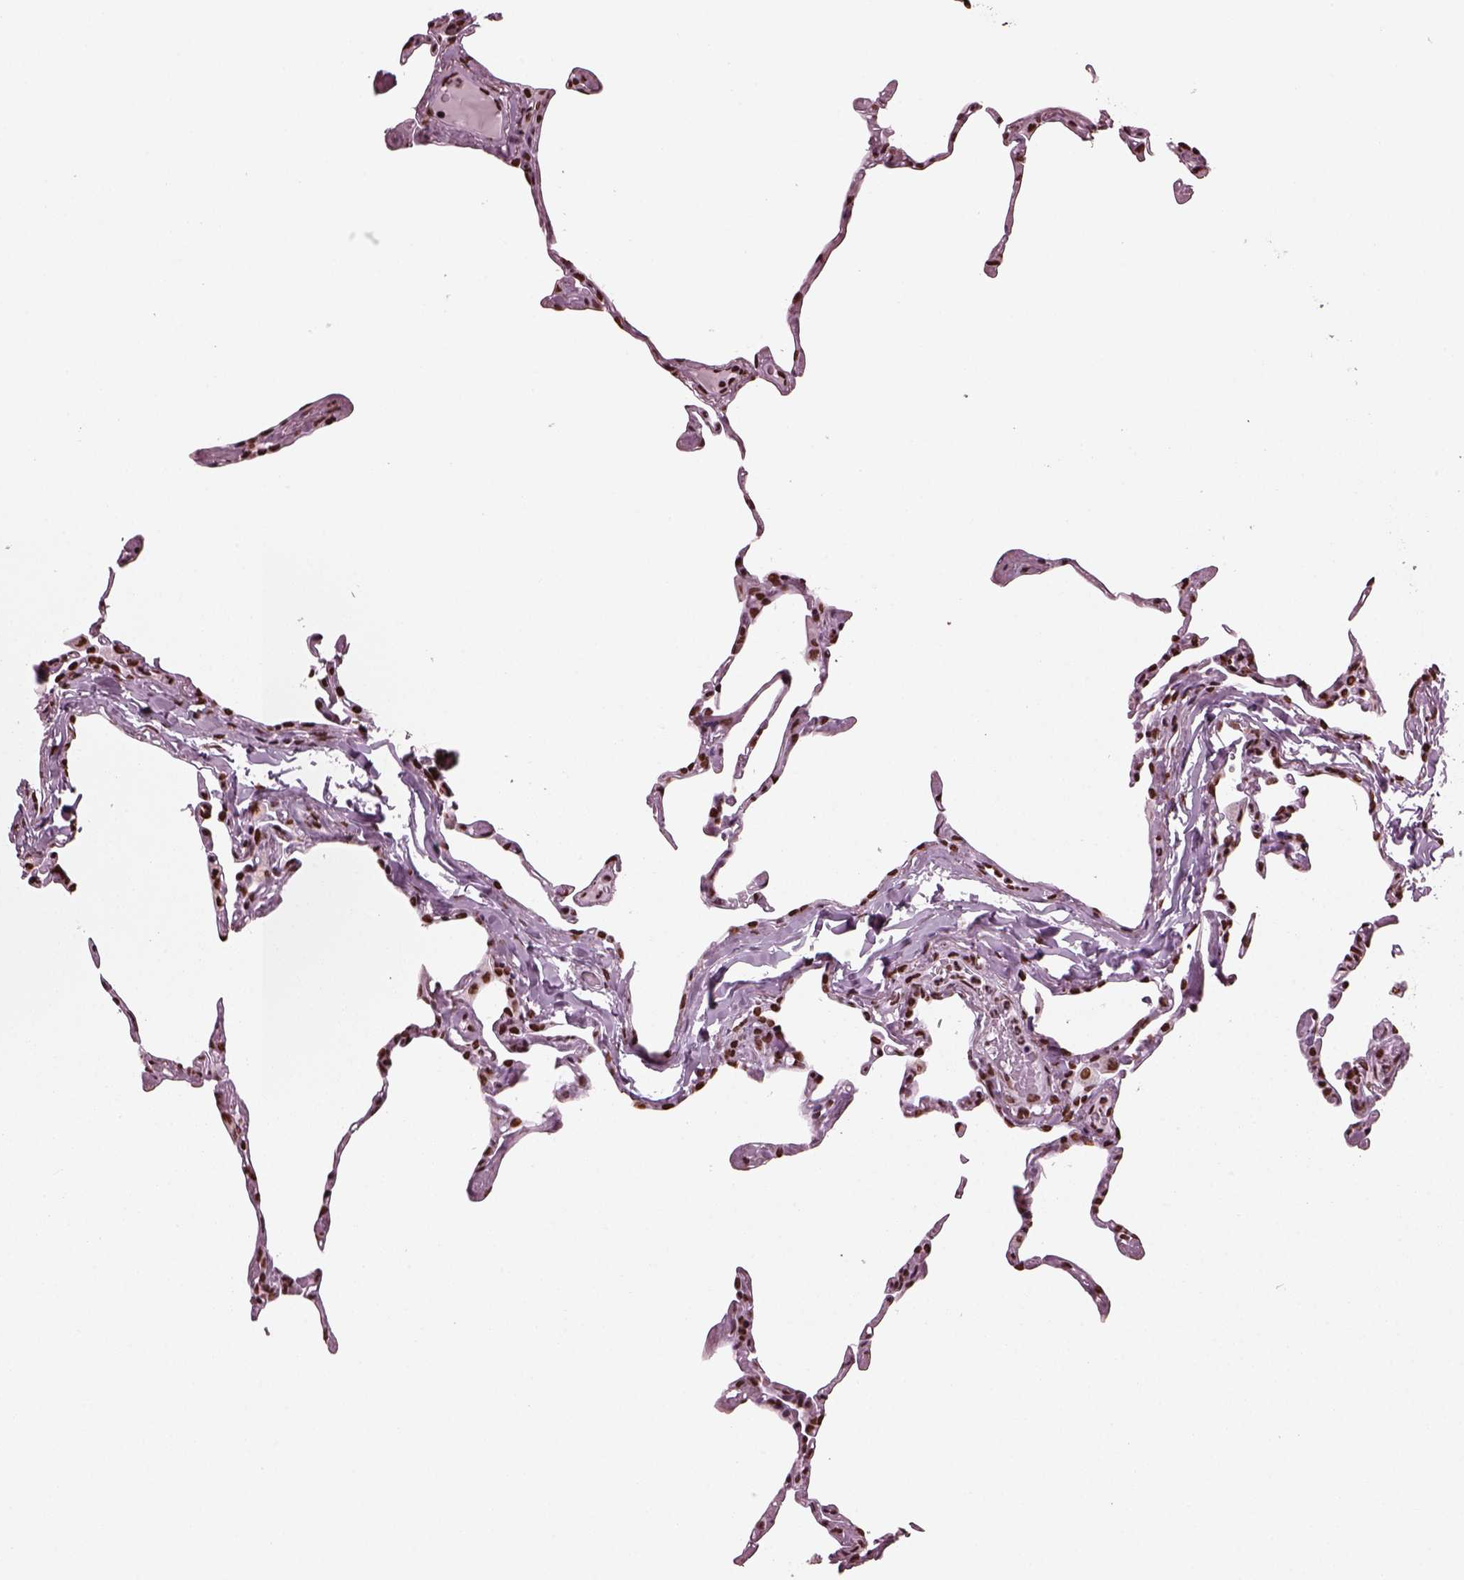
{"staining": {"intensity": "strong", "quantity": ">75%", "location": "nuclear"}, "tissue": "lung", "cell_type": "Alveolar cells", "image_type": "normal", "snomed": [{"axis": "morphology", "description": "Normal tissue, NOS"}, {"axis": "topography", "description": "Lung"}], "caption": "Unremarkable lung demonstrates strong nuclear positivity in approximately >75% of alveolar cells, visualized by immunohistochemistry.", "gene": "CBFA2T3", "patient": {"sex": "male", "age": 65}}